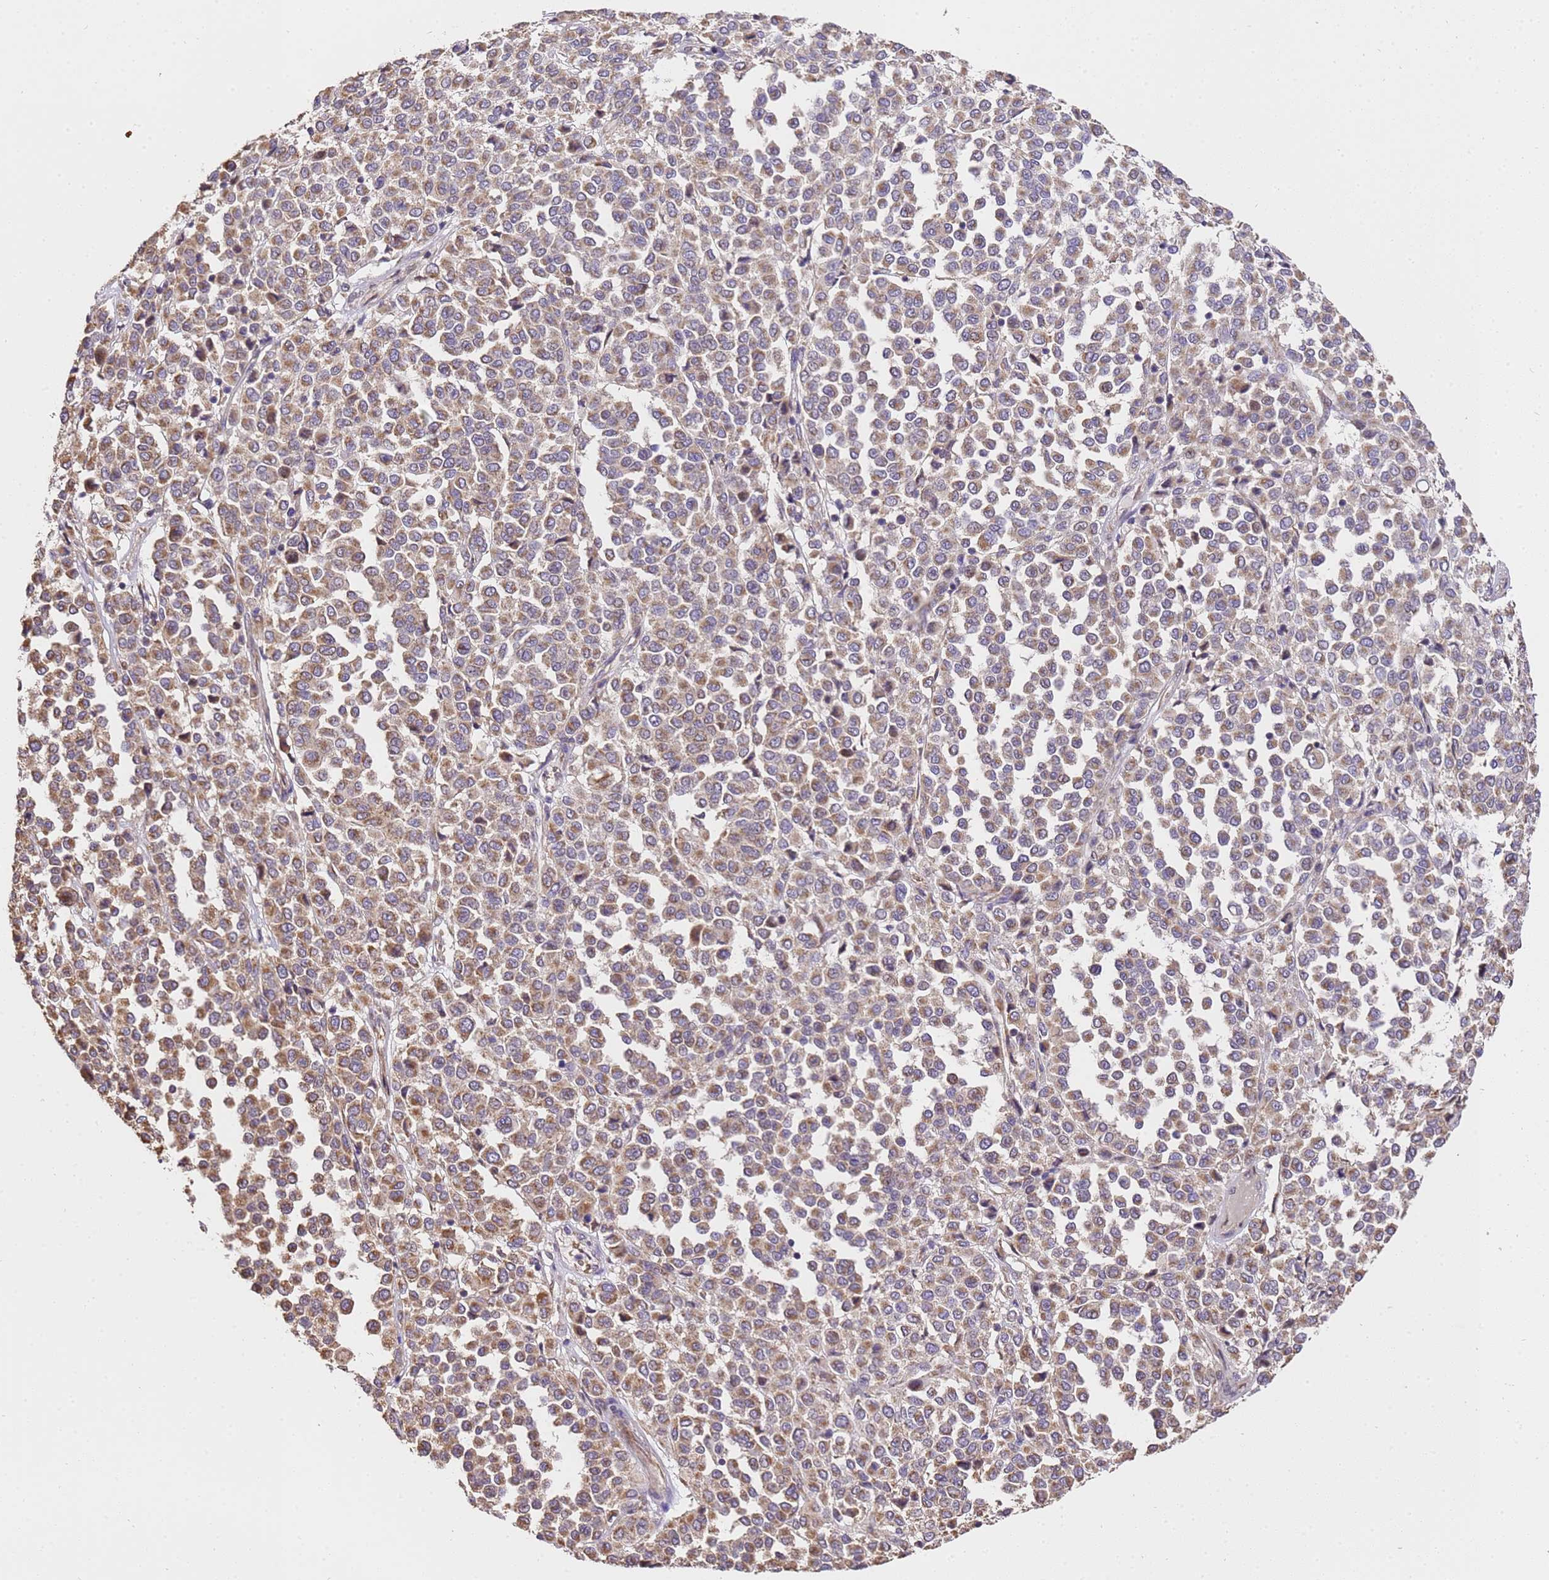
{"staining": {"intensity": "moderate", "quantity": ">75%", "location": "cytoplasmic/membranous"}, "tissue": "melanoma", "cell_type": "Tumor cells", "image_type": "cancer", "snomed": [{"axis": "morphology", "description": "Malignant melanoma, Metastatic site"}, {"axis": "topography", "description": "Pancreas"}], "caption": "IHC (DAB) staining of human malignant melanoma (metastatic site) exhibits moderate cytoplasmic/membranous protein positivity in about >75% of tumor cells.", "gene": "LRRIQ1", "patient": {"sex": "female", "age": 30}}